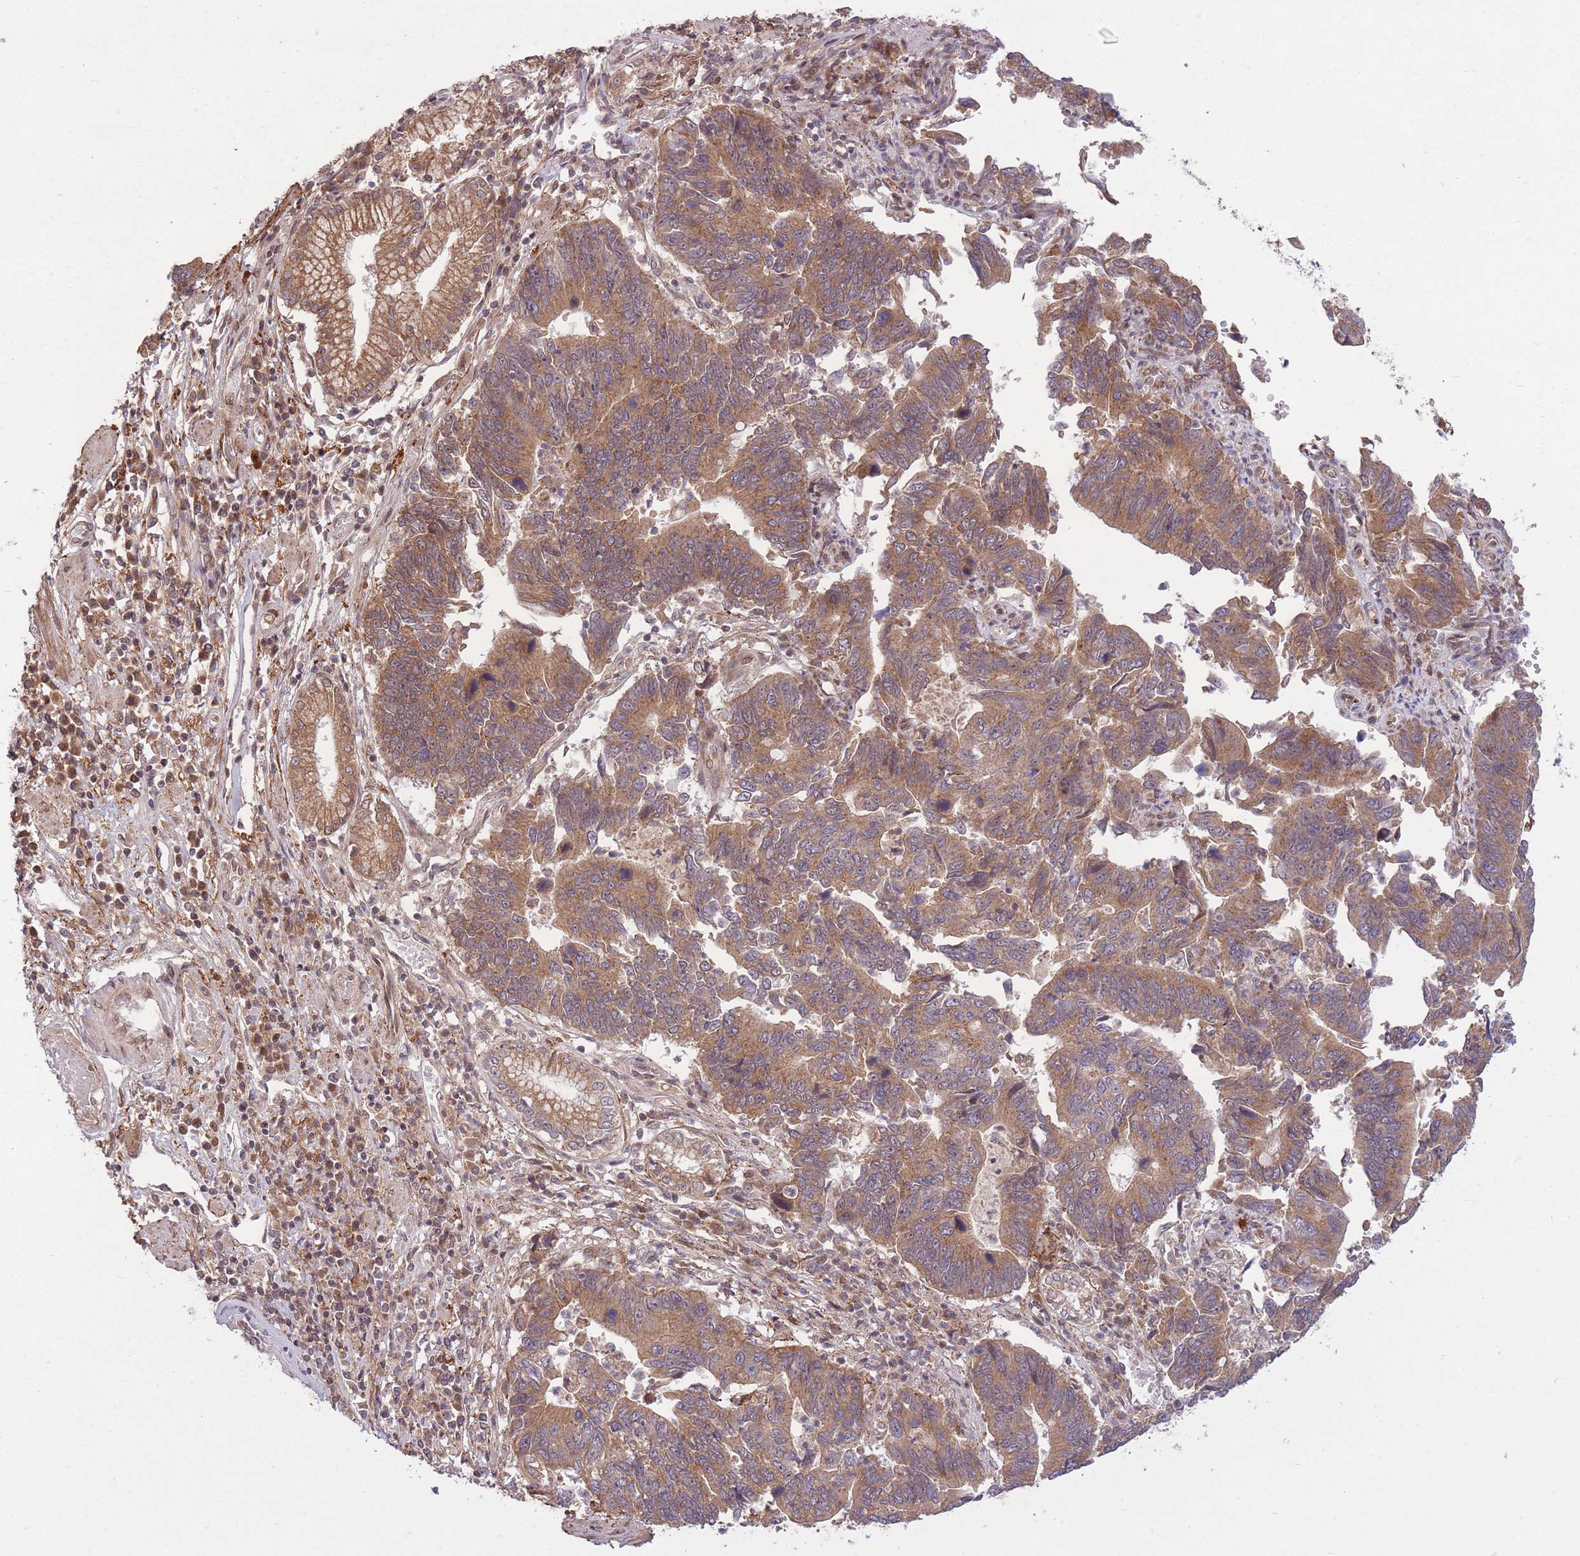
{"staining": {"intensity": "moderate", "quantity": ">75%", "location": "cytoplasmic/membranous"}, "tissue": "stomach cancer", "cell_type": "Tumor cells", "image_type": "cancer", "snomed": [{"axis": "morphology", "description": "Adenocarcinoma, NOS"}, {"axis": "topography", "description": "Stomach"}], "caption": "Stomach cancer (adenocarcinoma) stained for a protein (brown) displays moderate cytoplasmic/membranous positive staining in about >75% of tumor cells.", "gene": "ZNF391", "patient": {"sex": "male", "age": 59}}